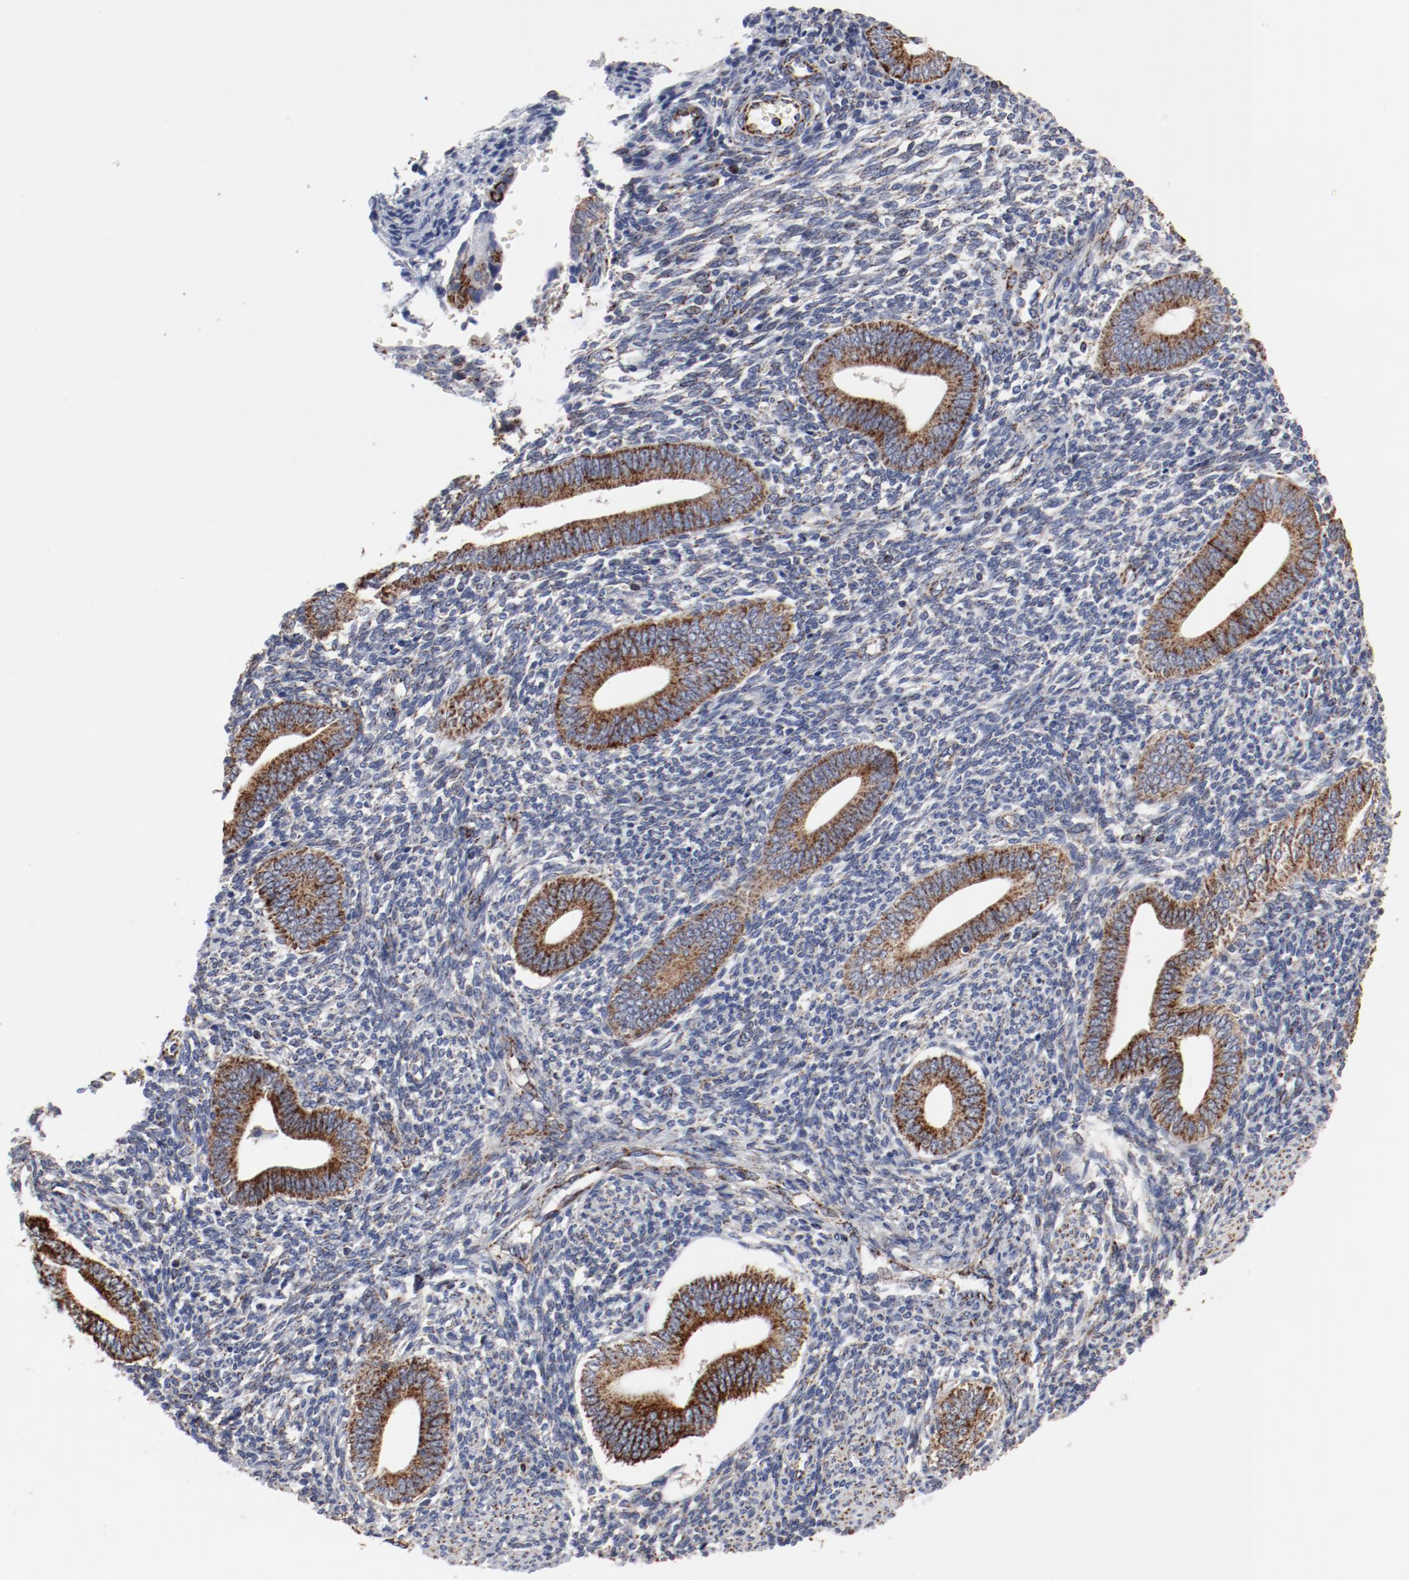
{"staining": {"intensity": "negative", "quantity": "none", "location": "none"}, "tissue": "endometrium", "cell_type": "Cells in endometrial stroma", "image_type": "normal", "snomed": [{"axis": "morphology", "description": "Normal tissue, NOS"}, {"axis": "topography", "description": "Uterus"}, {"axis": "topography", "description": "Endometrium"}], "caption": "A high-resolution histopathology image shows immunohistochemistry staining of normal endometrium, which reveals no significant positivity in cells in endometrial stroma.", "gene": "NDUFV2", "patient": {"sex": "female", "age": 33}}